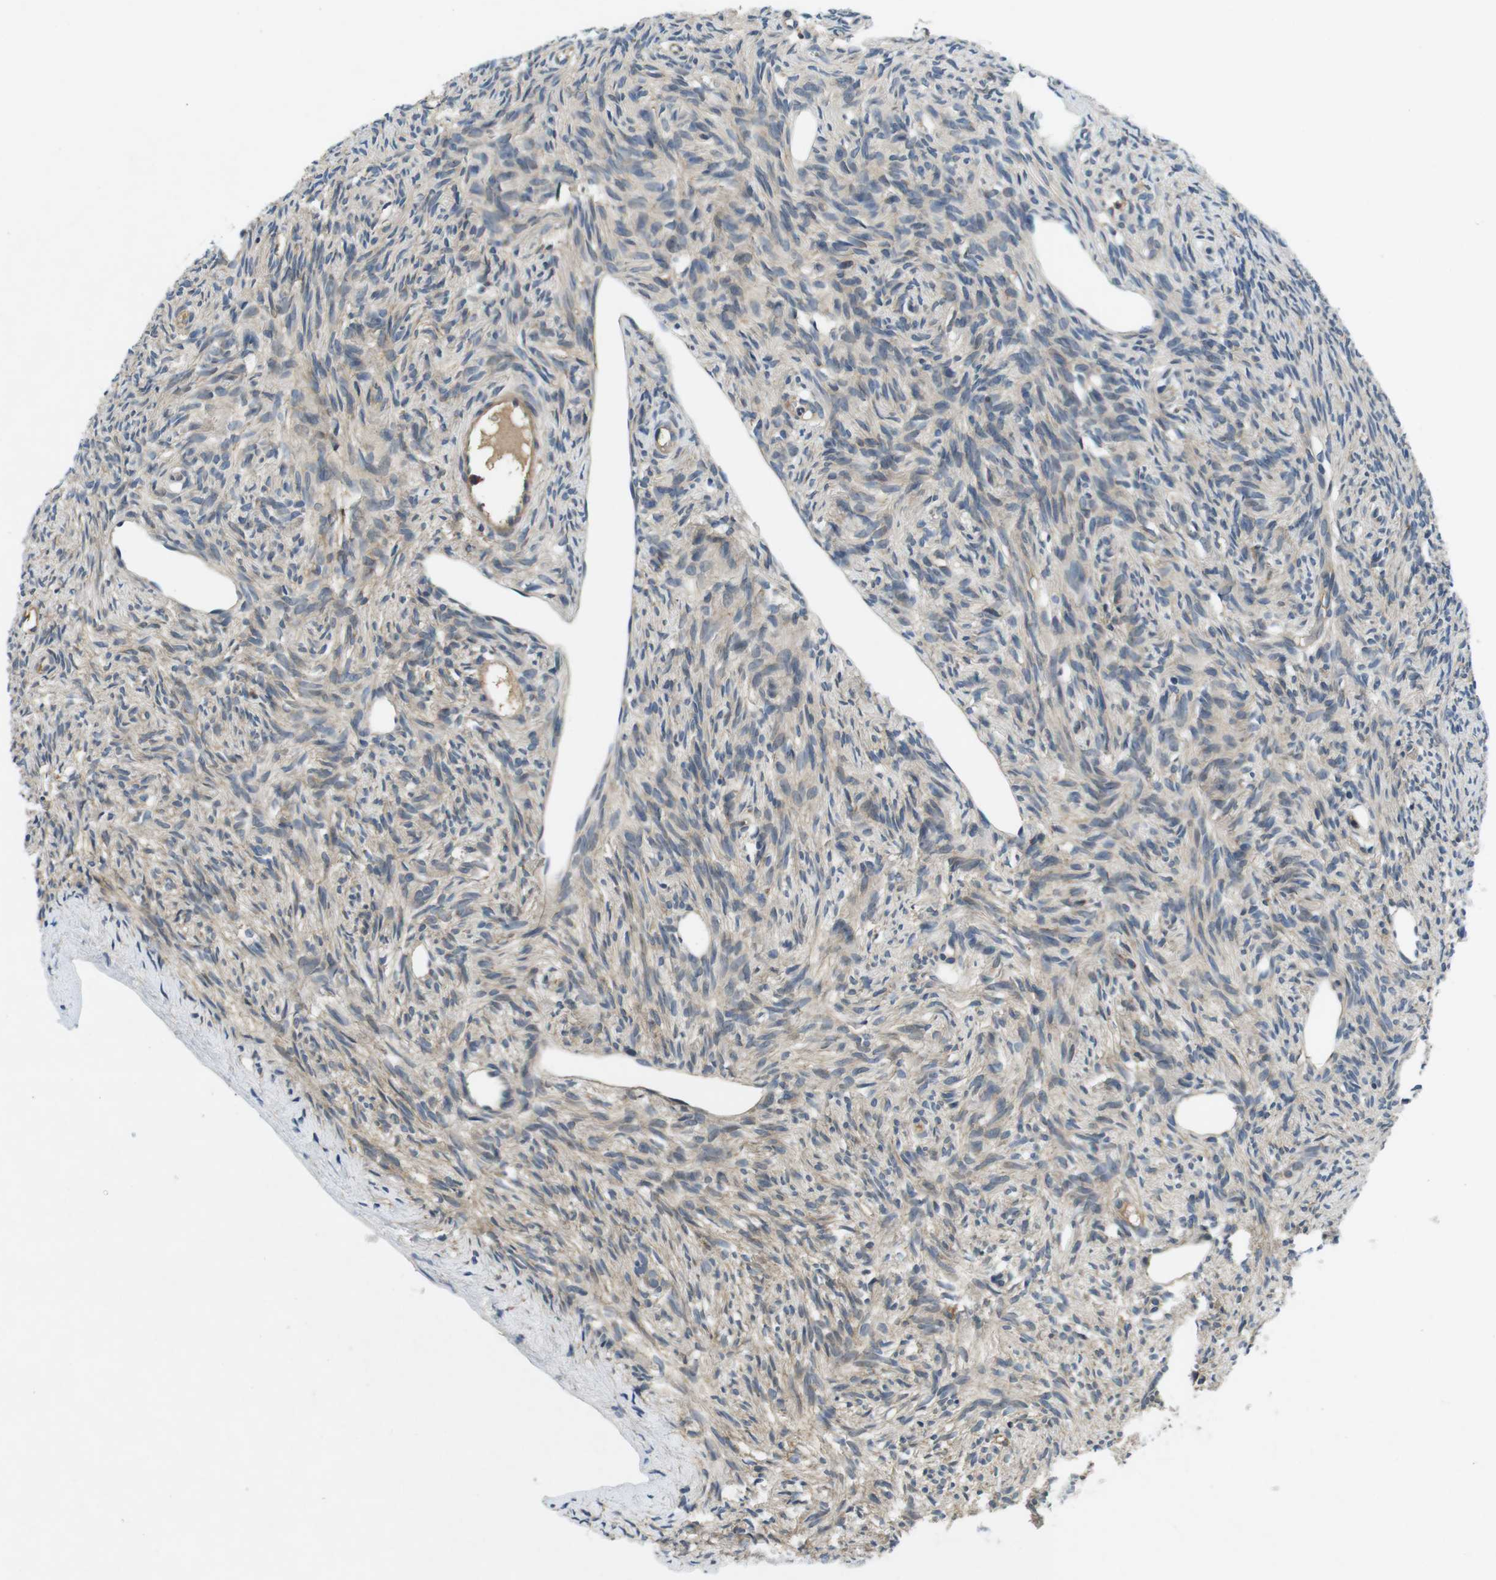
{"staining": {"intensity": "weak", "quantity": "<25%", "location": "cytoplasmic/membranous"}, "tissue": "ovary", "cell_type": "Ovarian stroma cells", "image_type": "normal", "snomed": [{"axis": "morphology", "description": "Normal tissue, NOS"}, {"axis": "topography", "description": "Ovary"}], "caption": "A photomicrograph of human ovary is negative for staining in ovarian stroma cells.", "gene": "DTNA", "patient": {"sex": "female", "age": 33}}